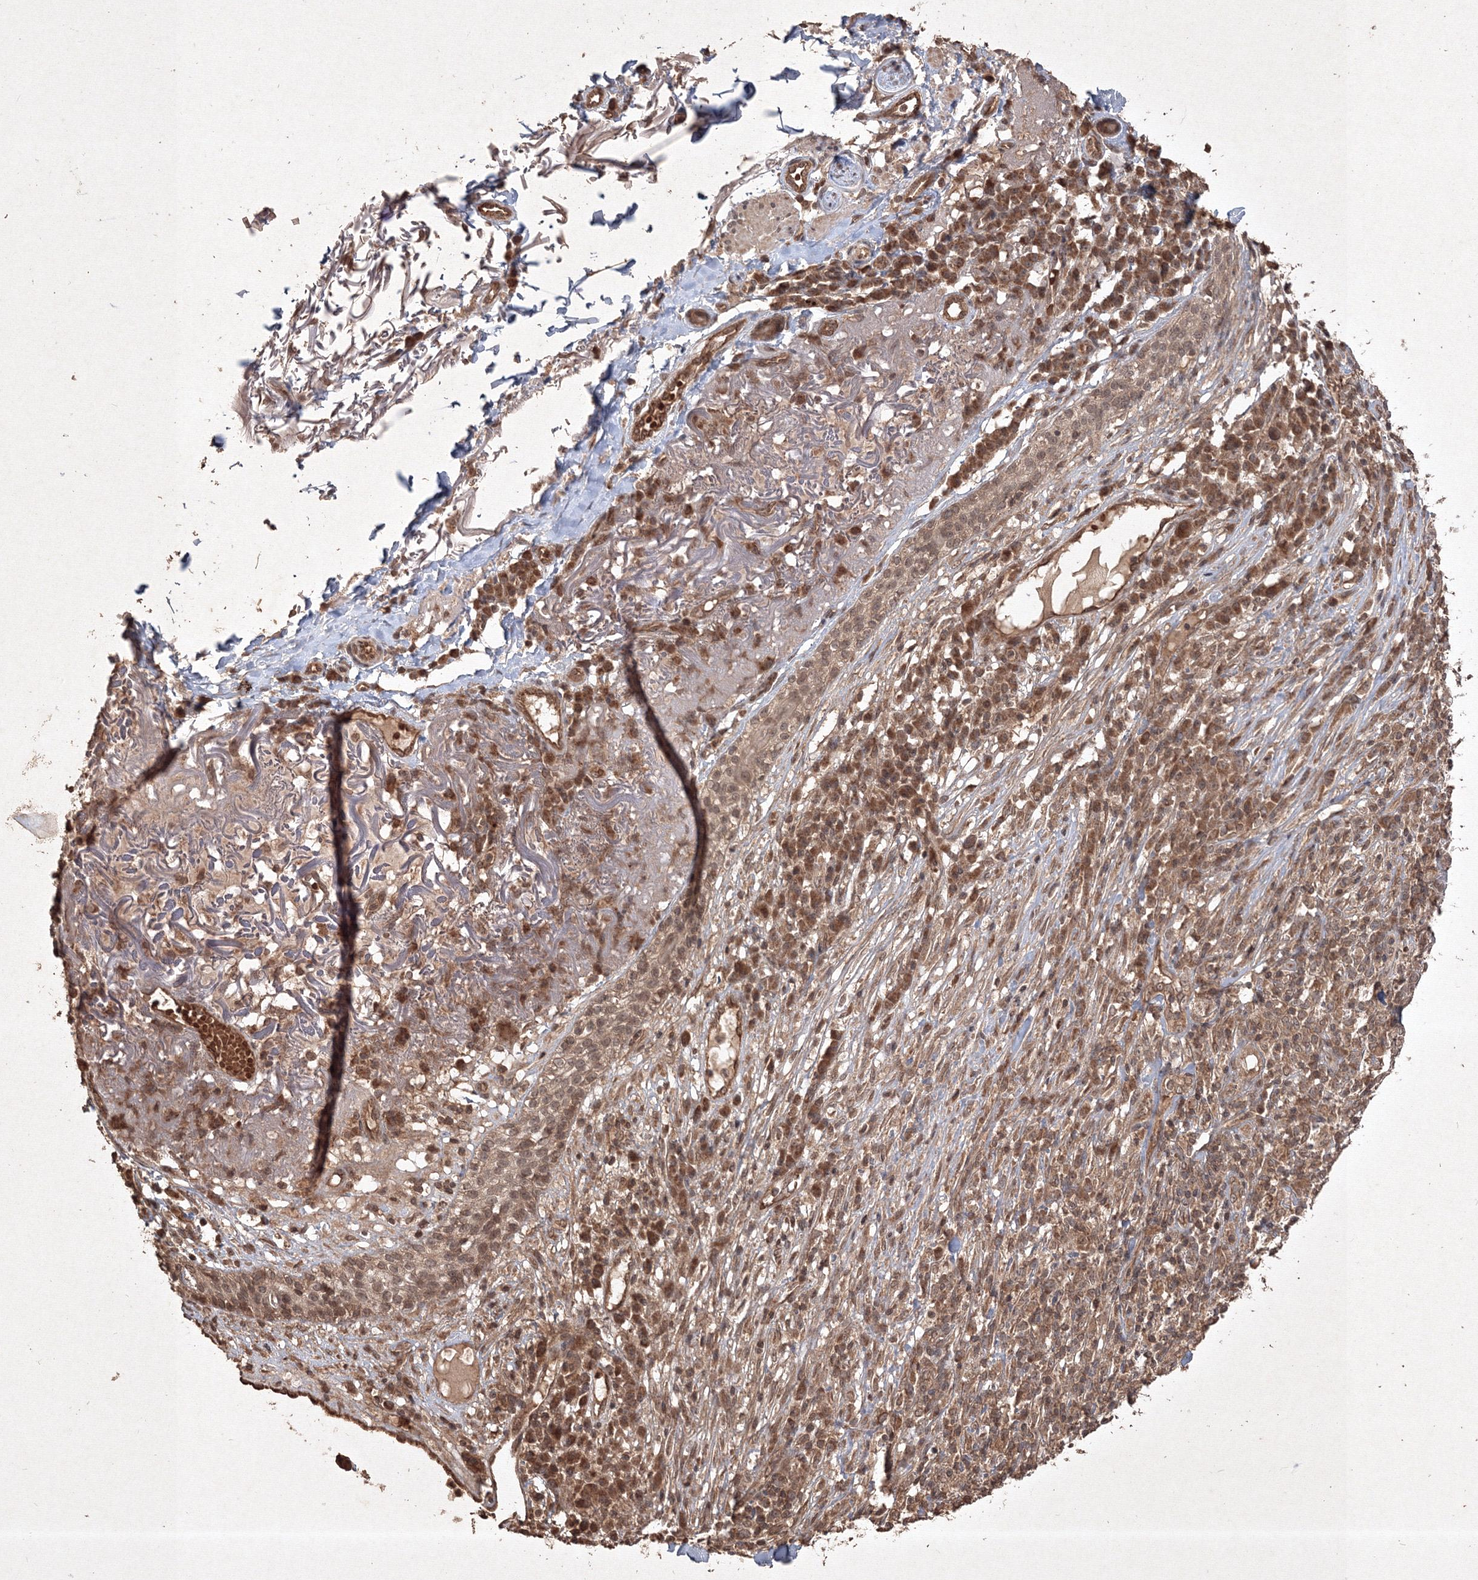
{"staining": {"intensity": "moderate", "quantity": ">75%", "location": "cytoplasmic/membranous,nuclear"}, "tissue": "skin cancer", "cell_type": "Tumor cells", "image_type": "cancer", "snomed": [{"axis": "morphology", "description": "Squamous cell carcinoma, NOS"}, {"axis": "topography", "description": "Skin"}], "caption": "Immunohistochemistry (IHC) (DAB) staining of skin cancer displays moderate cytoplasmic/membranous and nuclear protein positivity in approximately >75% of tumor cells.", "gene": "PELI3", "patient": {"sex": "female", "age": 90}}